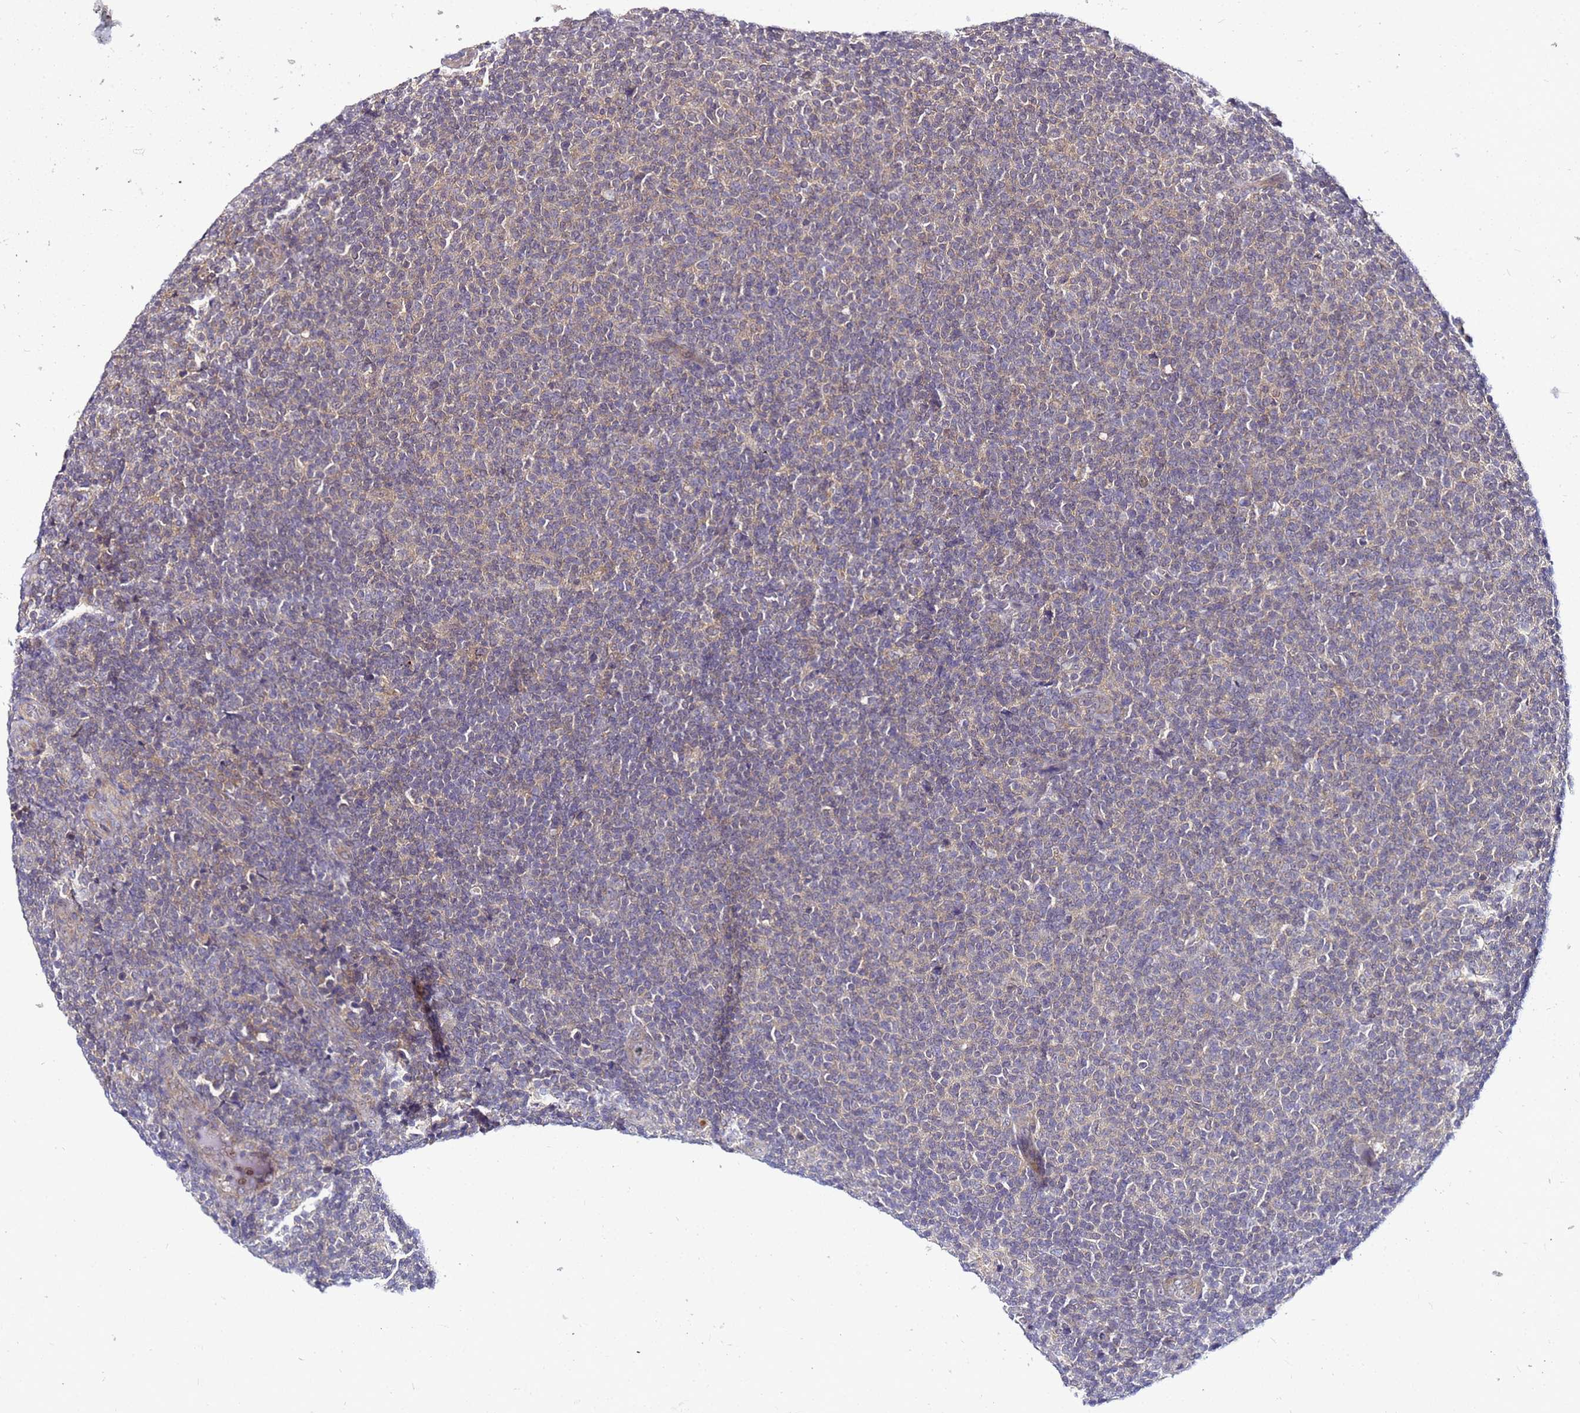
{"staining": {"intensity": "negative", "quantity": "none", "location": "none"}, "tissue": "lymphoma", "cell_type": "Tumor cells", "image_type": "cancer", "snomed": [{"axis": "morphology", "description": "Malignant lymphoma, non-Hodgkin's type, Low grade"}, {"axis": "topography", "description": "Lymph node"}], "caption": "This is an immunohistochemistry micrograph of lymphoma. There is no expression in tumor cells.", "gene": "SAT1", "patient": {"sex": "male", "age": 66}}